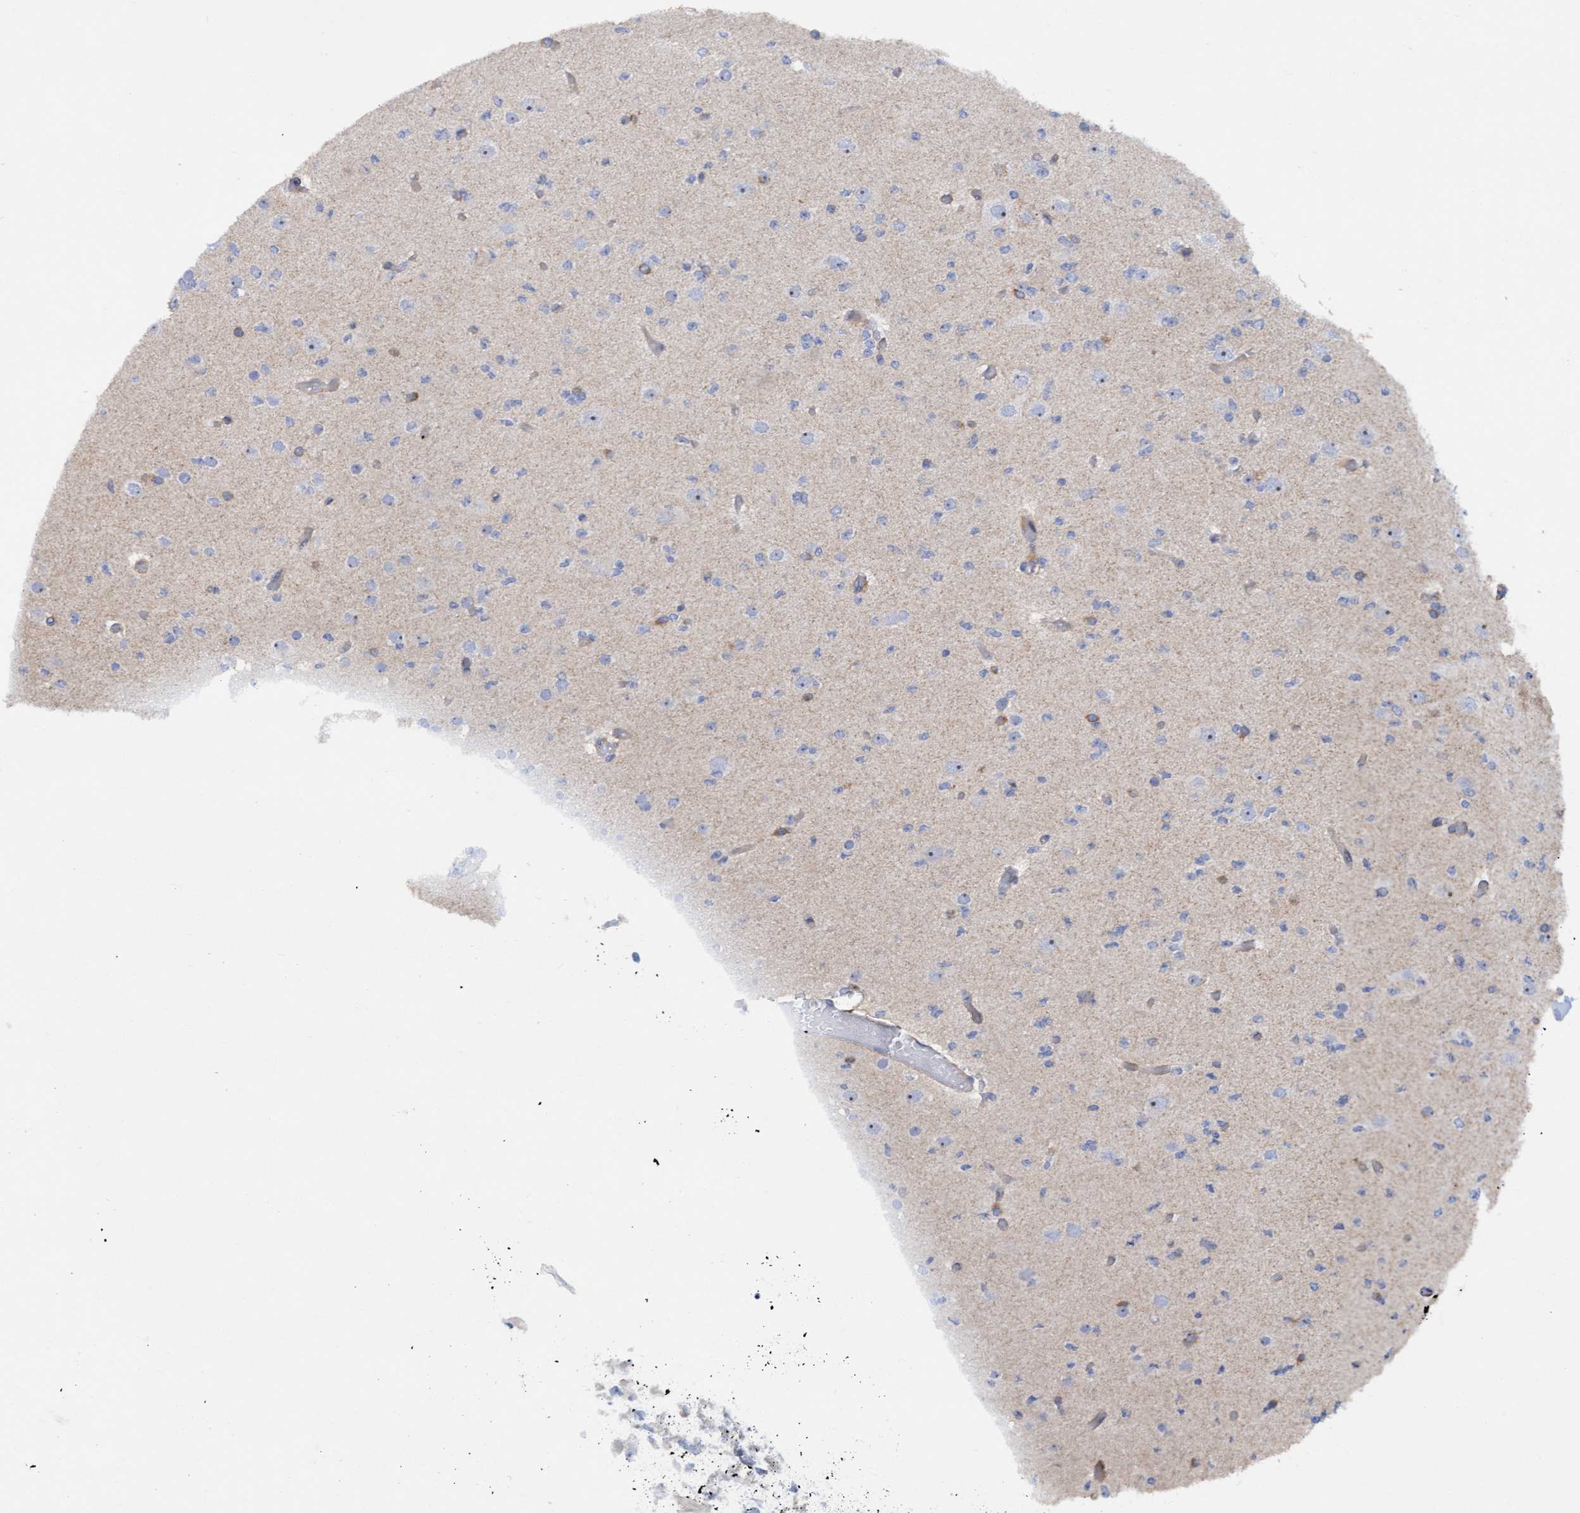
{"staining": {"intensity": "negative", "quantity": "none", "location": "none"}, "tissue": "glioma", "cell_type": "Tumor cells", "image_type": "cancer", "snomed": [{"axis": "morphology", "description": "Glioma, malignant, Low grade"}, {"axis": "topography", "description": "Brain"}], "caption": "This is a histopathology image of IHC staining of glioma, which shows no expression in tumor cells.", "gene": "FNBP1", "patient": {"sex": "female", "age": 22}}